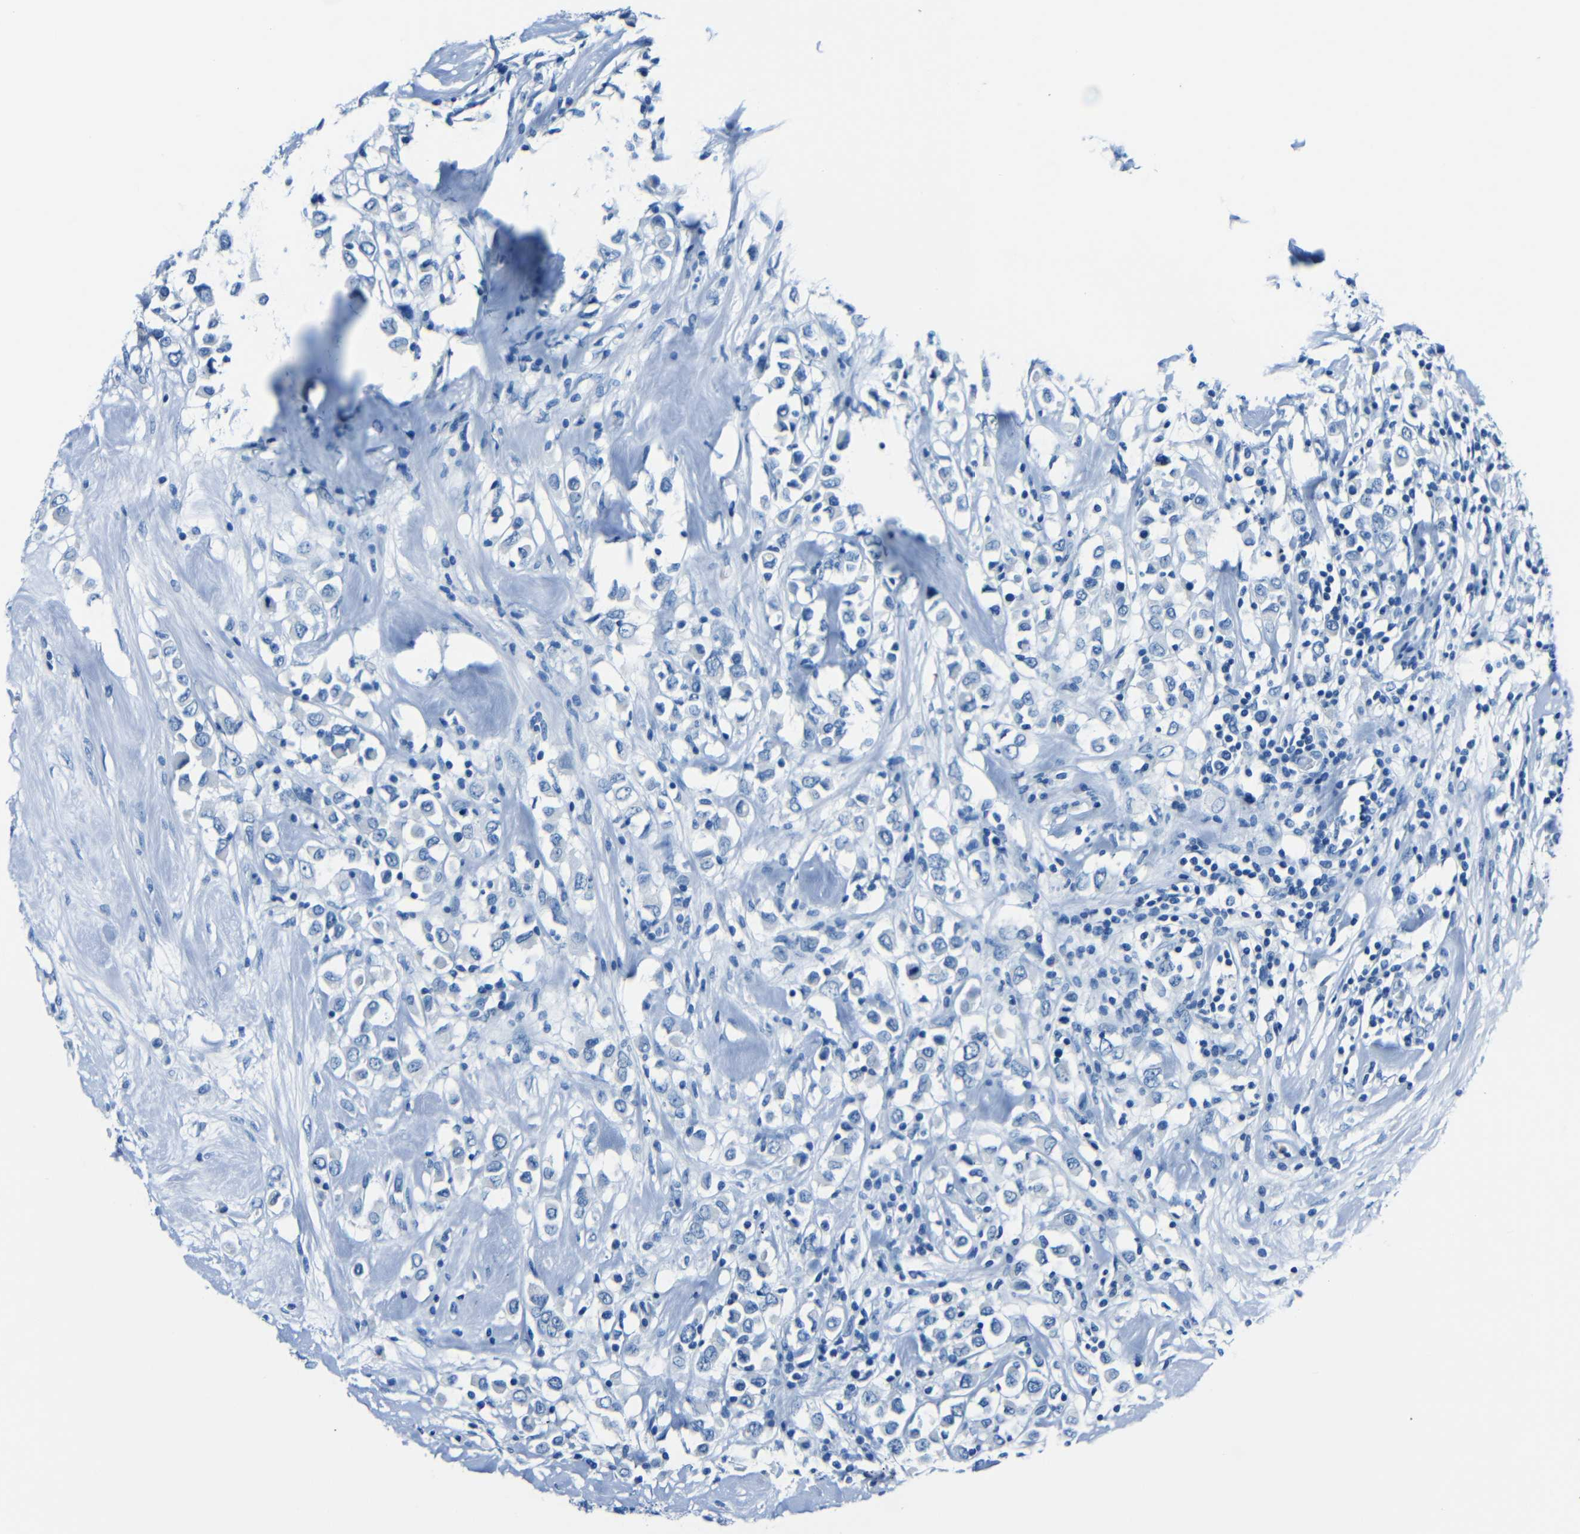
{"staining": {"intensity": "negative", "quantity": "none", "location": "none"}, "tissue": "breast cancer", "cell_type": "Tumor cells", "image_type": "cancer", "snomed": [{"axis": "morphology", "description": "Duct carcinoma"}, {"axis": "topography", "description": "Breast"}], "caption": "Image shows no protein staining in tumor cells of breast cancer (intraductal carcinoma) tissue. (IHC, brightfield microscopy, high magnification).", "gene": "FBN2", "patient": {"sex": "female", "age": 61}}